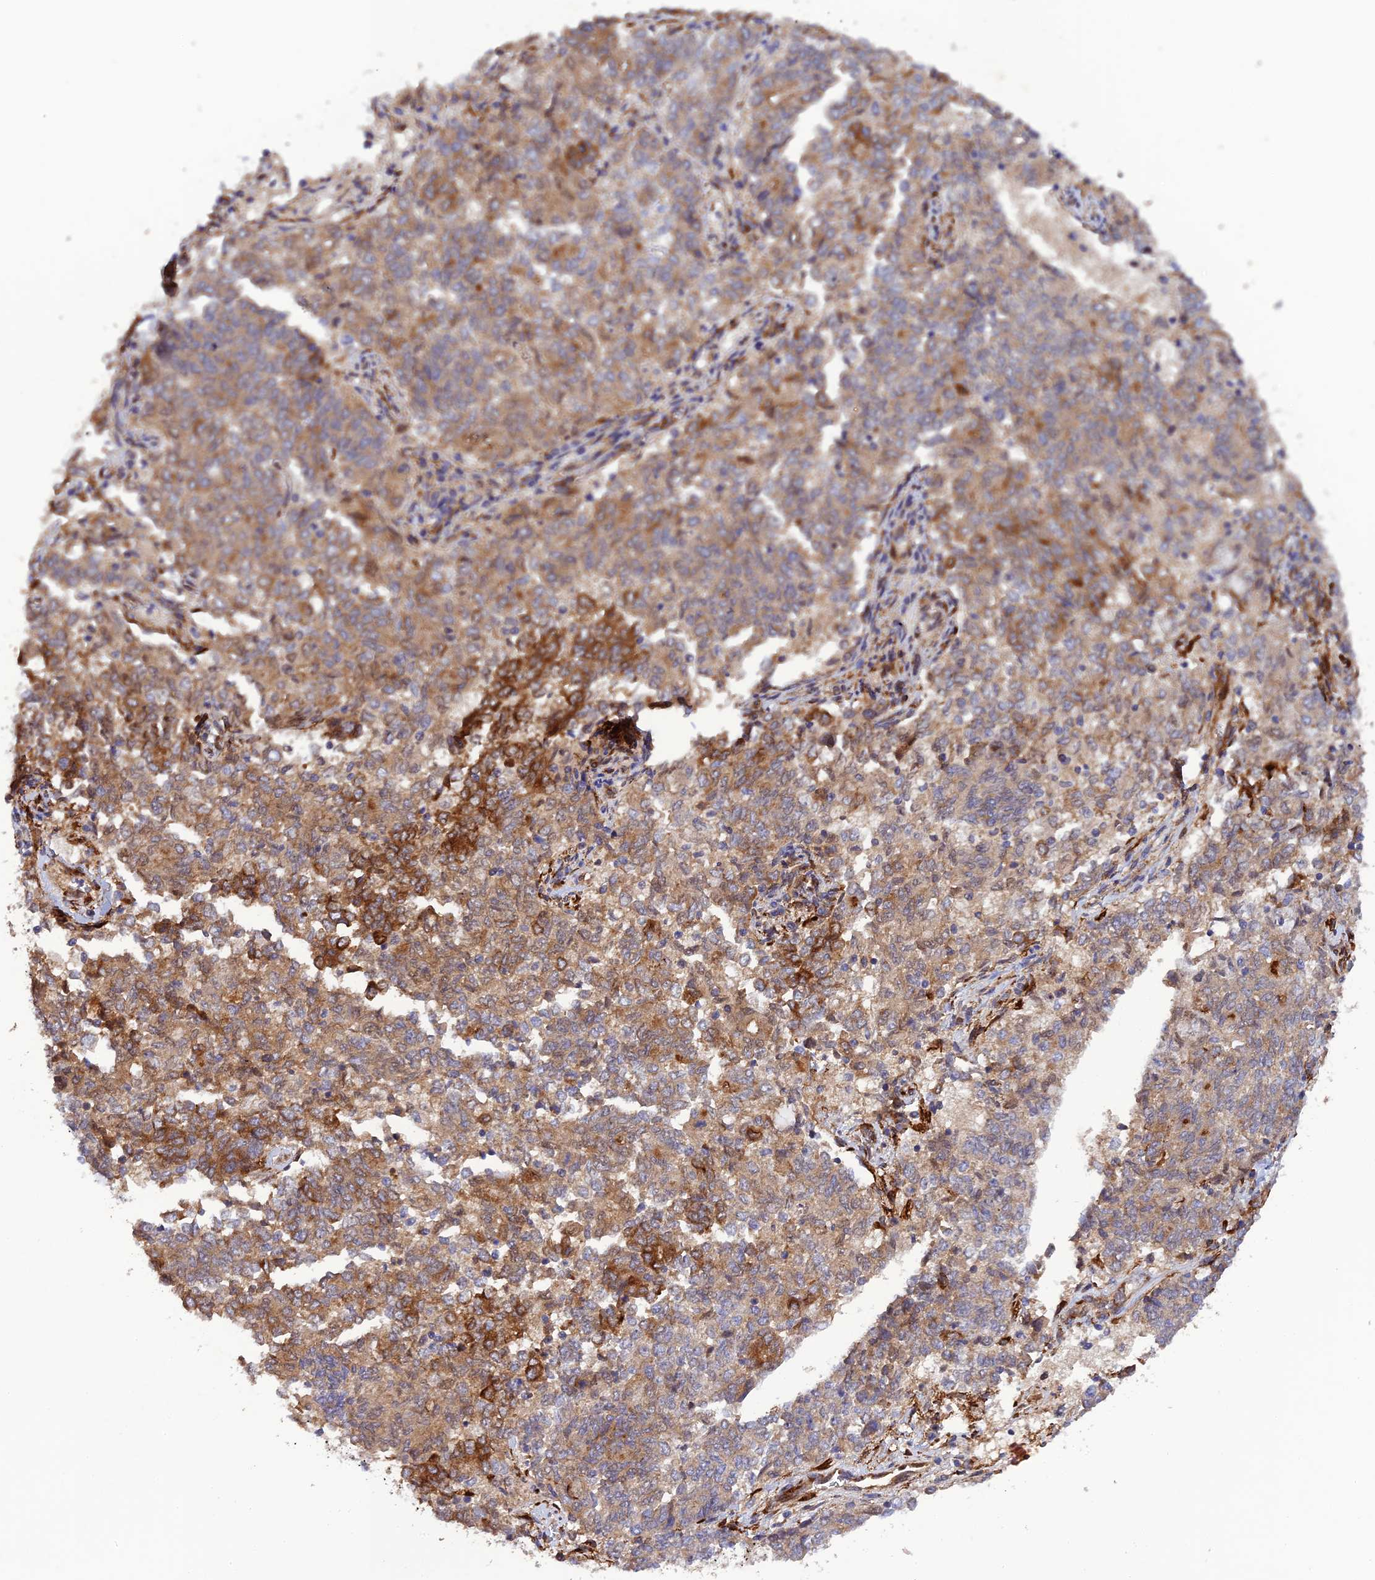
{"staining": {"intensity": "moderate", "quantity": "25%-75%", "location": "cytoplasmic/membranous"}, "tissue": "endometrial cancer", "cell_type": "Tumor cells", "image_type": "cancer", "snomed": [{"axis": "morphology", "description": "Adenocarcinoma, NOS"}, {"axis": "topography", "description": "Endometrium"}], "caption": "Endometrial adenocarcinoma stained with a brown dye shows moderate cytoplasmic/membranous positive expression in approximately 25%-75% of tumor cells.", "gene": "P3H3", "patient": {"sex": "female", "age": 80}}